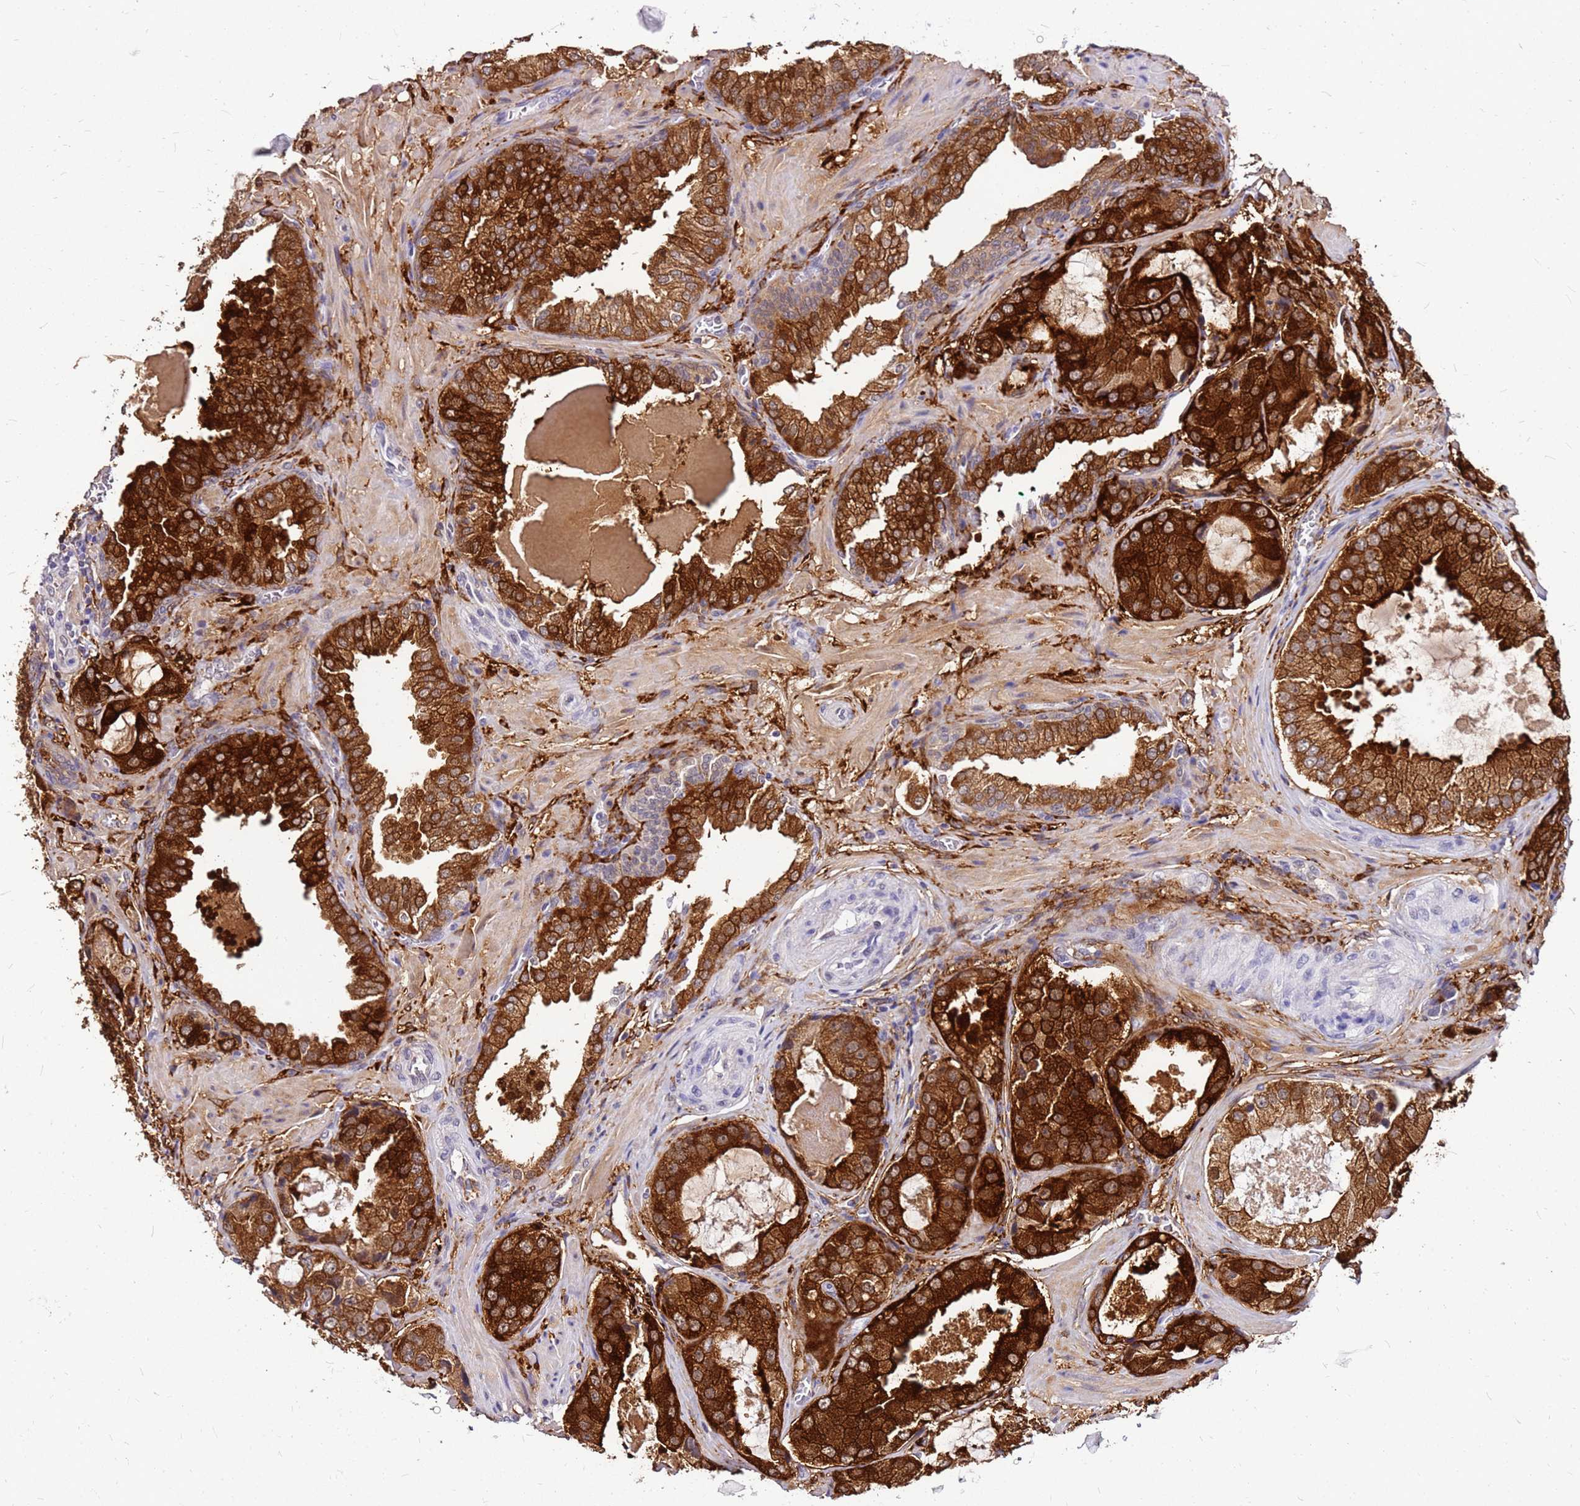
{"staining": {"intensity": "strong", "quantity": ">75%", "location": "cytoplasmic/membranous"}, "tissue": "prostate cancer", "cell_type": "Tumor cells", "image_type": "cancer", "snomed": [{"axis": "morphology", "description": "Adenocarcinoma, High grade"}, {"axis": "topography", "description": "Prostate"}], "caption": "The micrograph reveals immunohistochemical staining of high-grade adenocarcinoma (prostate). There is strong cytoplasmic/membranous expression is identified in approximately >75% of tumor cells. Using DAB (brown) and hematoxylin (blue) stains, captured at high magnification using brightfield microscopy.", "gene": "ALDH1A3", "patient": {"sex": "male", "age": 59}}